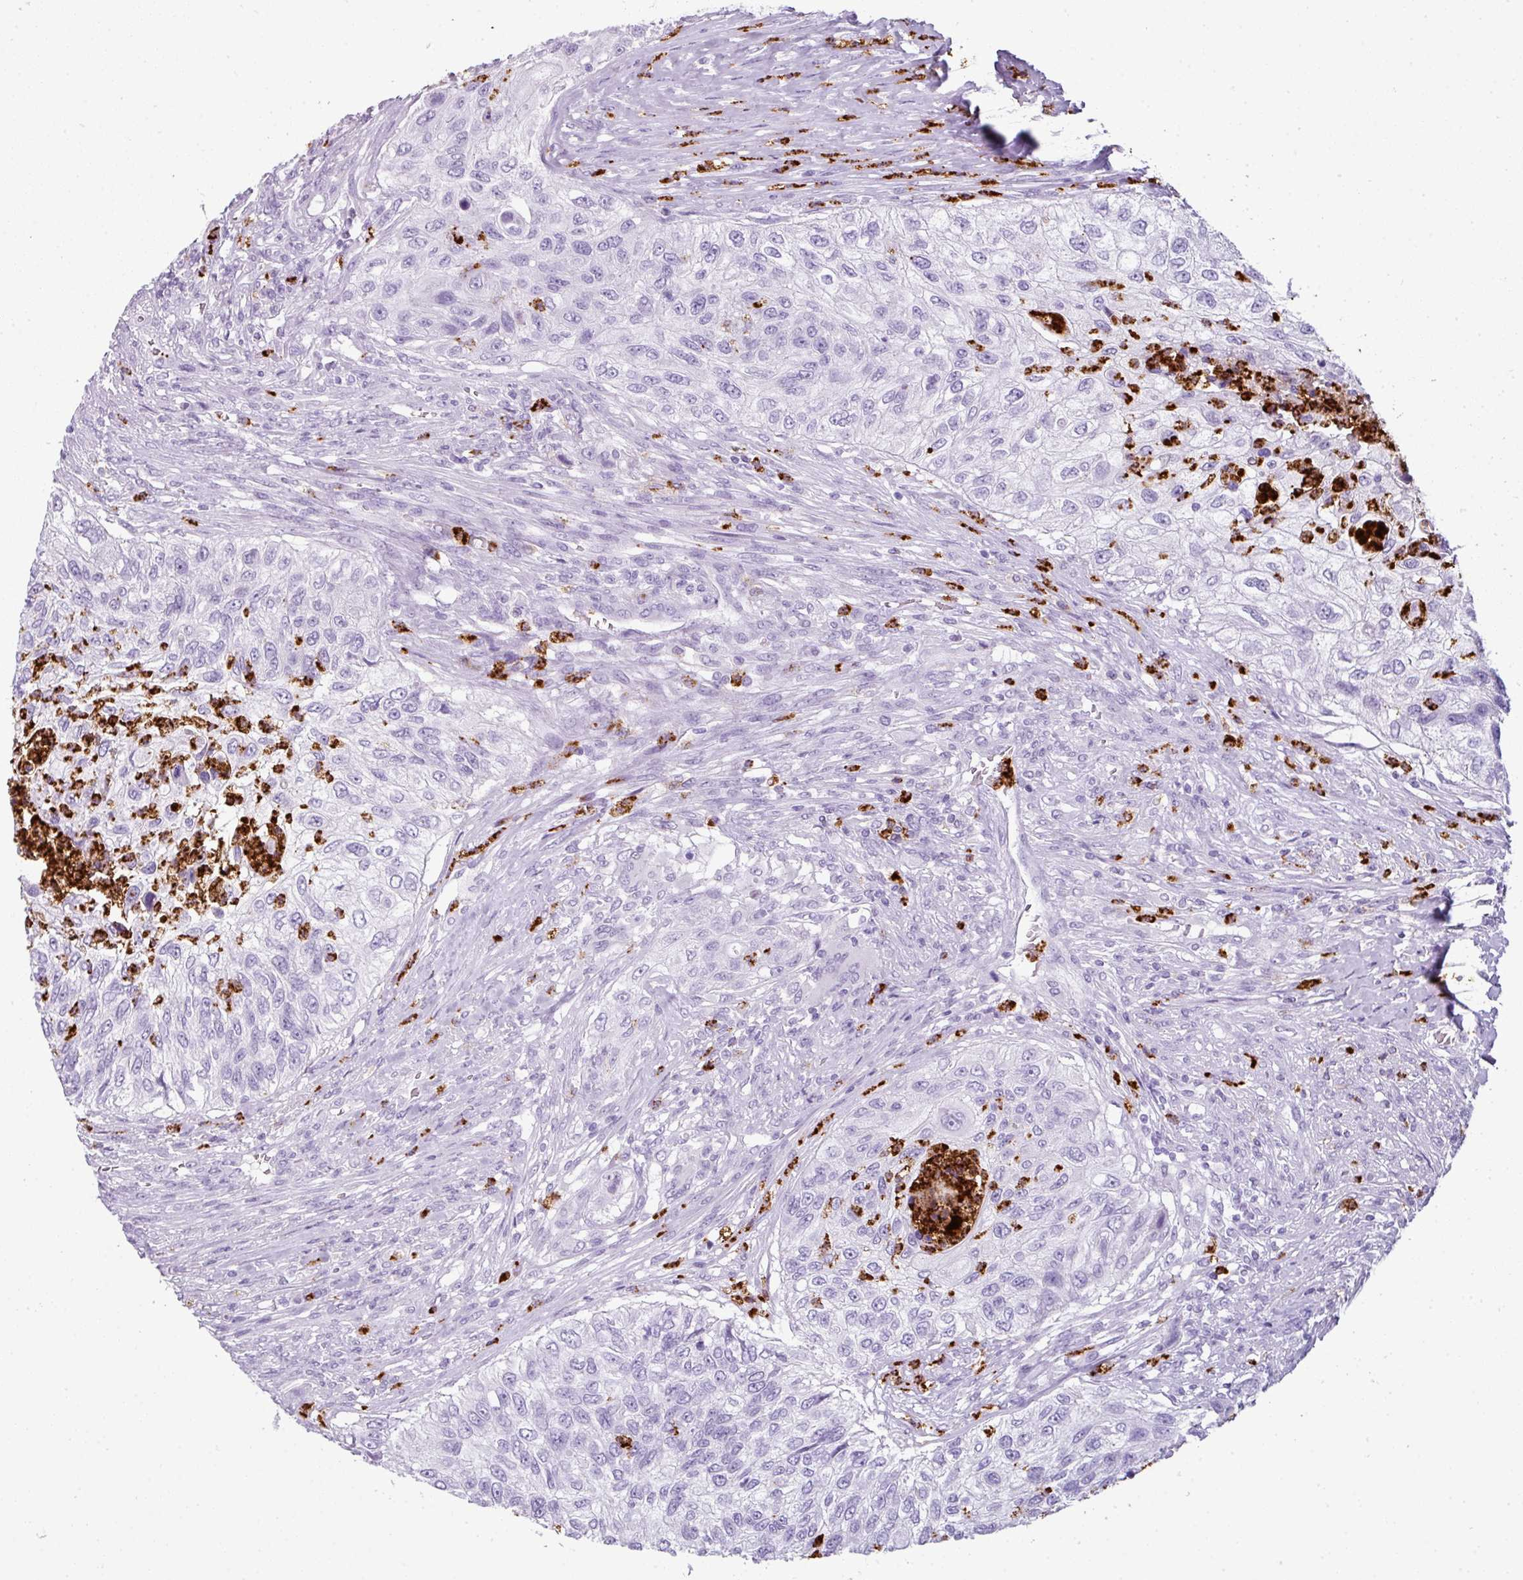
{"staining": {"intensity": "negative", "quantity": "none", "location": "none"}, "tissue": "urothelial cancer", "cell_type": "Tumor cells", "image_type": "cancer", "snomed": [{"axis": "morphology", "description": "Urothelial carcinoma, High grade"}, {"axis": "topography", "description": "Urinary bladder"}], "caption": "IHC of human urothelial cancer reveals no expression in tumor cells.", "gene": "CTSG", "patient": {"sex": "female", "age": 60}}